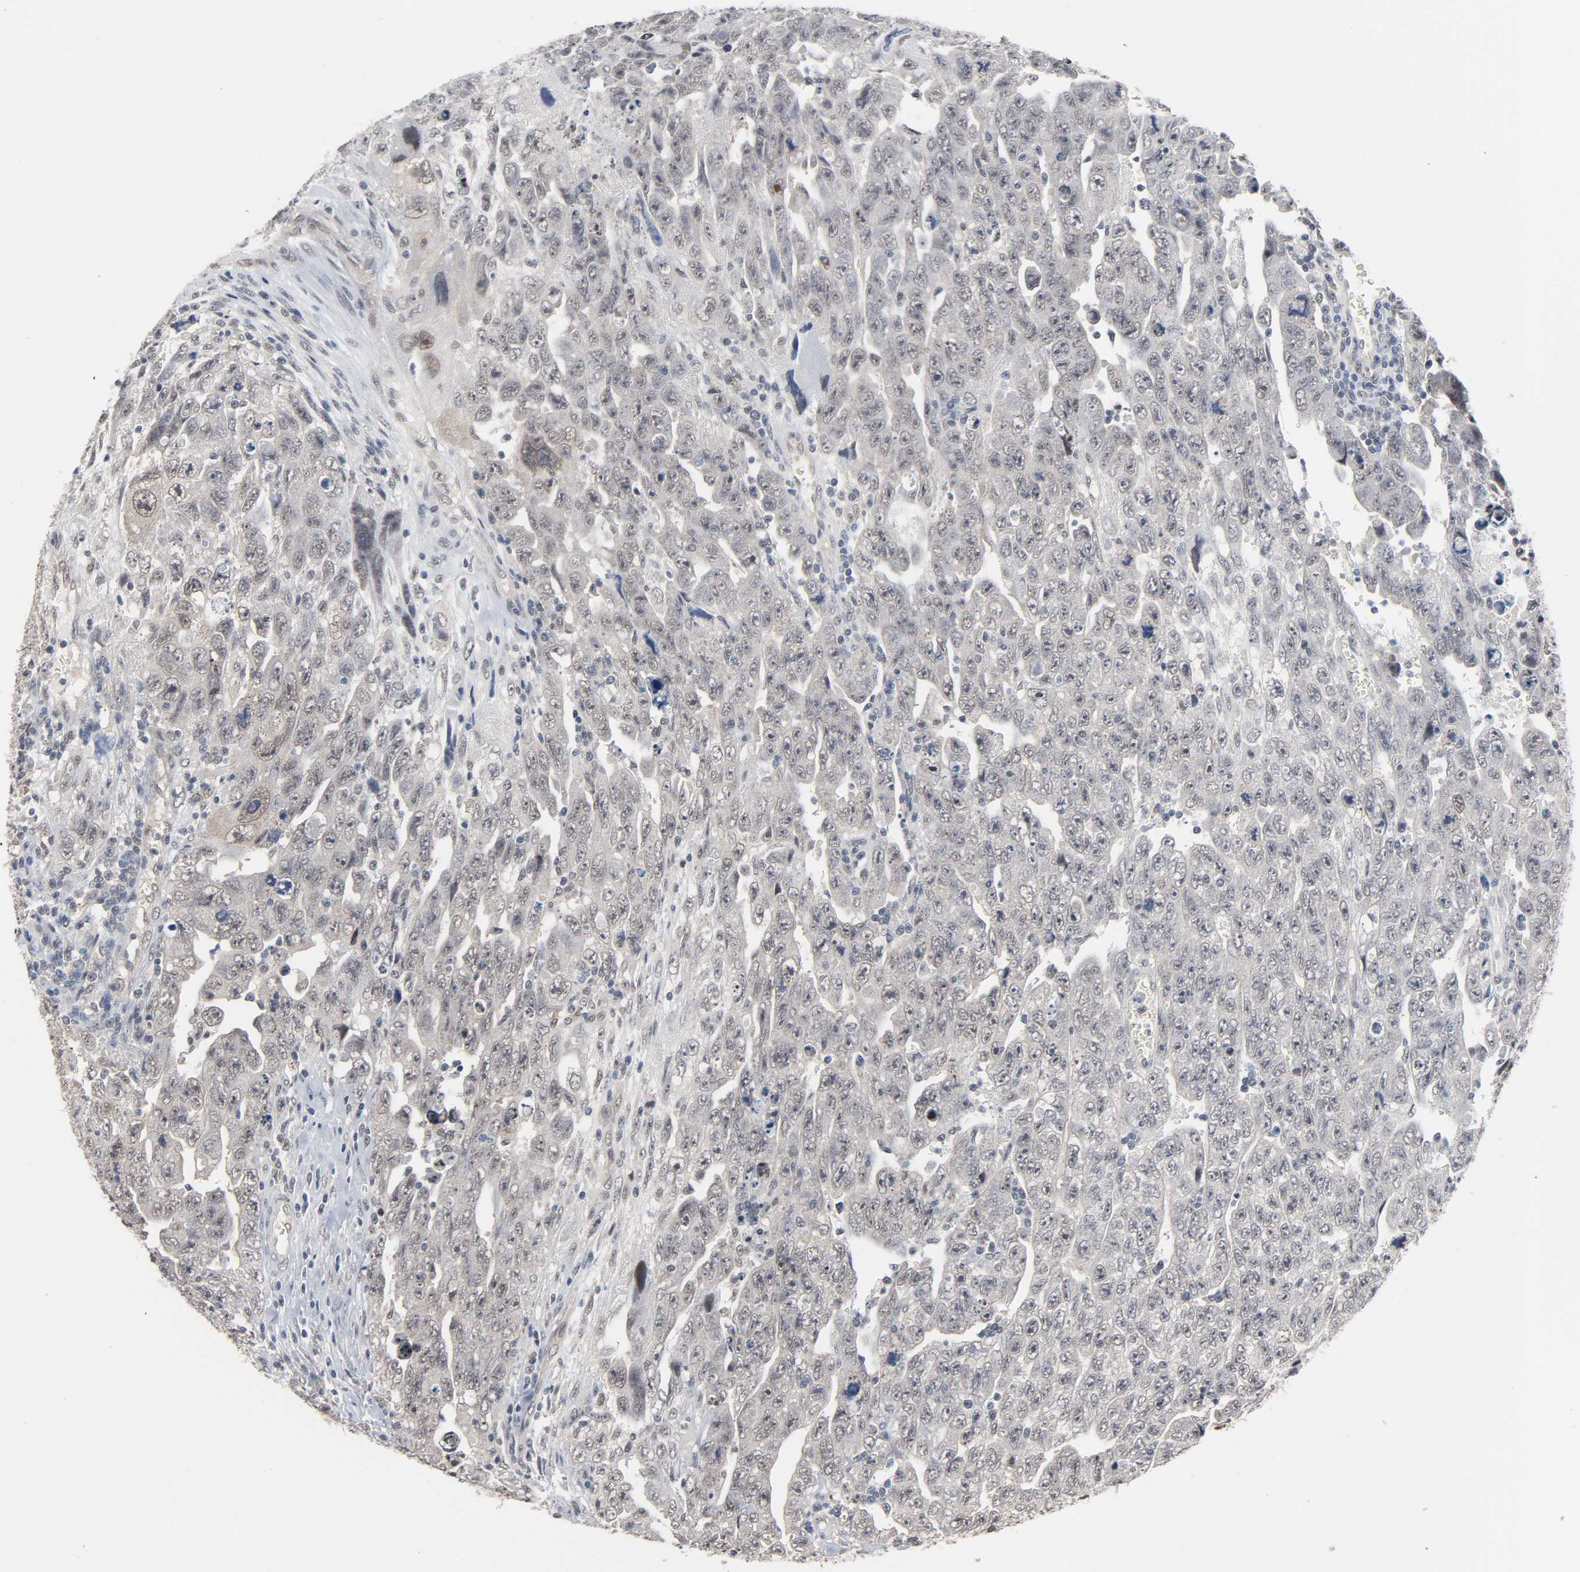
{"staining": {"intensity": "negative", "quantity": "none", "location": "none"}, "tissue": "testis cancer", "cell_type": "Tumor cells", "image_type": "cancer", "snomed": [{"axis": "morphology", "description": "Carcinoma, Embryonal, NOS"}, {"axis": "topography", "description": "Testis"}], "caption": "Tumor cells show no significant protein positivity in embryonal carcinoma (testis).", "gene": "ACSS2", "patient": {"sex": "male", "age": 28}}